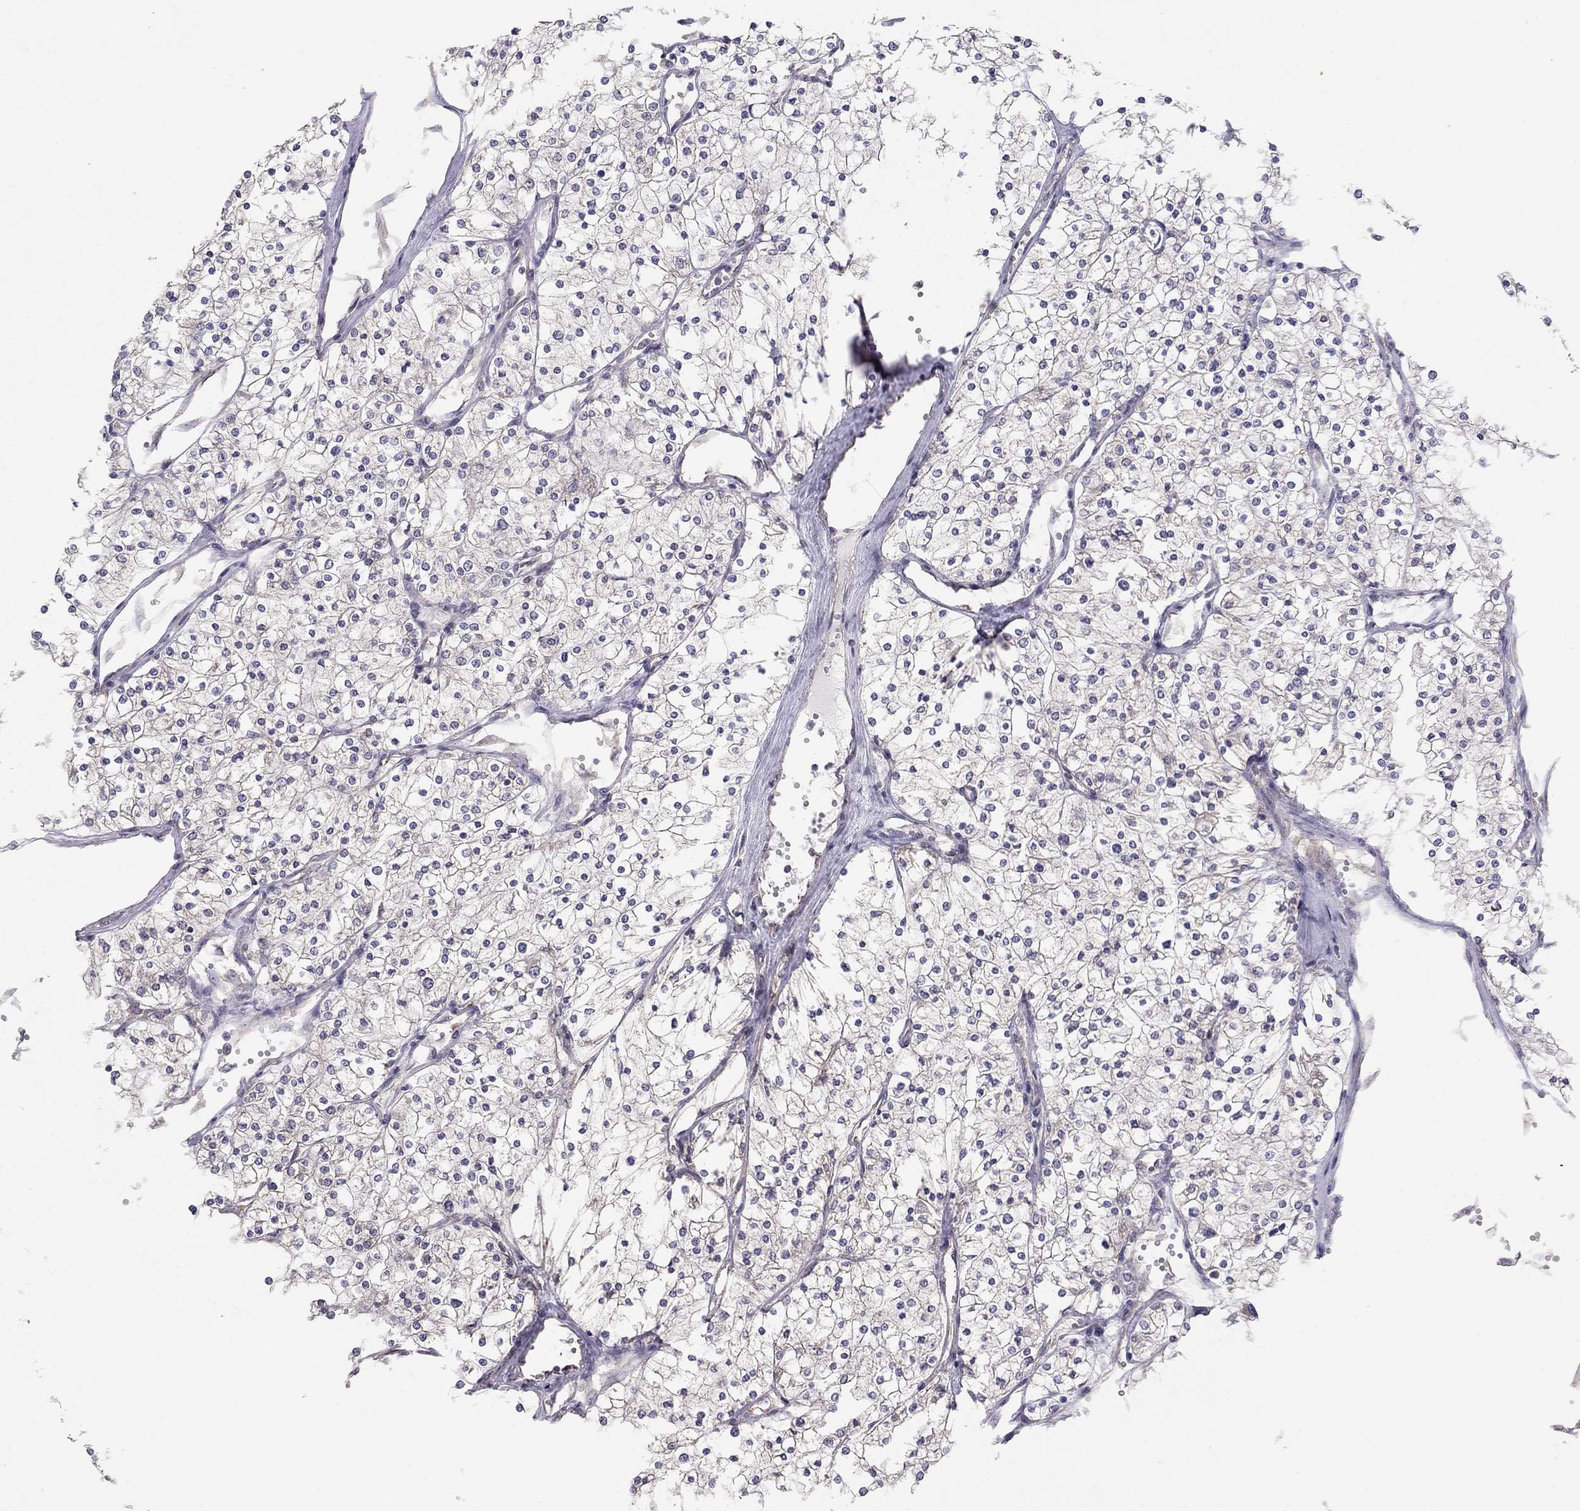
{"staining": {"intensity": "negative", "quantity": "none", "location": "none"}, "tissue": "renal cancer", "cell_type": "Tumor cells", "image_type": "cancer", "snomed": [{"axis": "morphology", "description": "Adenocarcinoma, NOS"}, {"axis": "topography", "description": "Kidney"}], "caption": "Protein analysis of renal cancer demonstrates no significant staining in tumor cells. (IHC, brightfield microscopy, high magnification).", "gene": "LRIT3", "patient": {"sex": "male", "age": 80}}